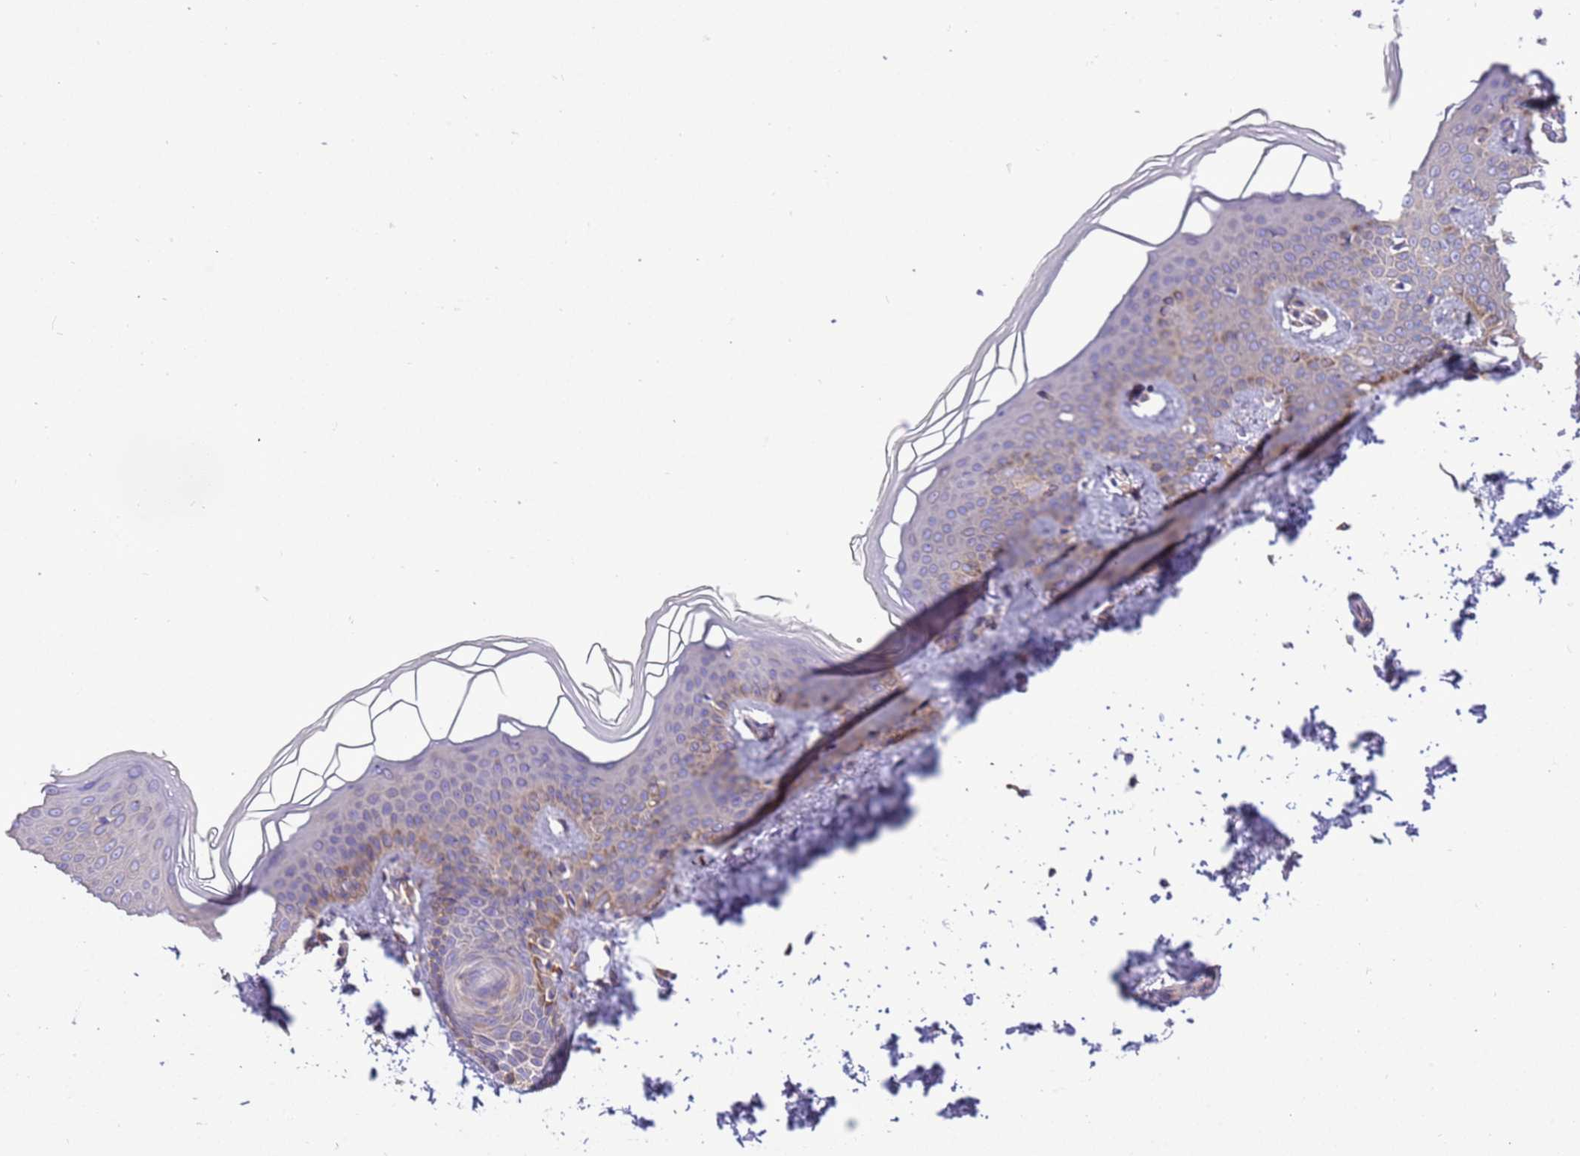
{"staining": {"intensity": "negative", "quantity": "none", "location": "none"}, "tissue": "skin", "cell_type": "Fibroblasts", "image_type": "normal", "snomed": [{"axis": "morphology", "description": "Normal tissue, NOS"}, {"axis": "topography", "description": "Skin"}], "caption": "Immunohistochemistry (IHC) micrograph of normal skin stained for a protein (brown), which reveals no positivity in fibroblasts. (DAB (3,3'-diaminobenzidine) immunohistochemistry visualized using brightfield microscopy, high magnification).", "gene": "STIP1", "patient": {"sex": "male", "age": 36}}